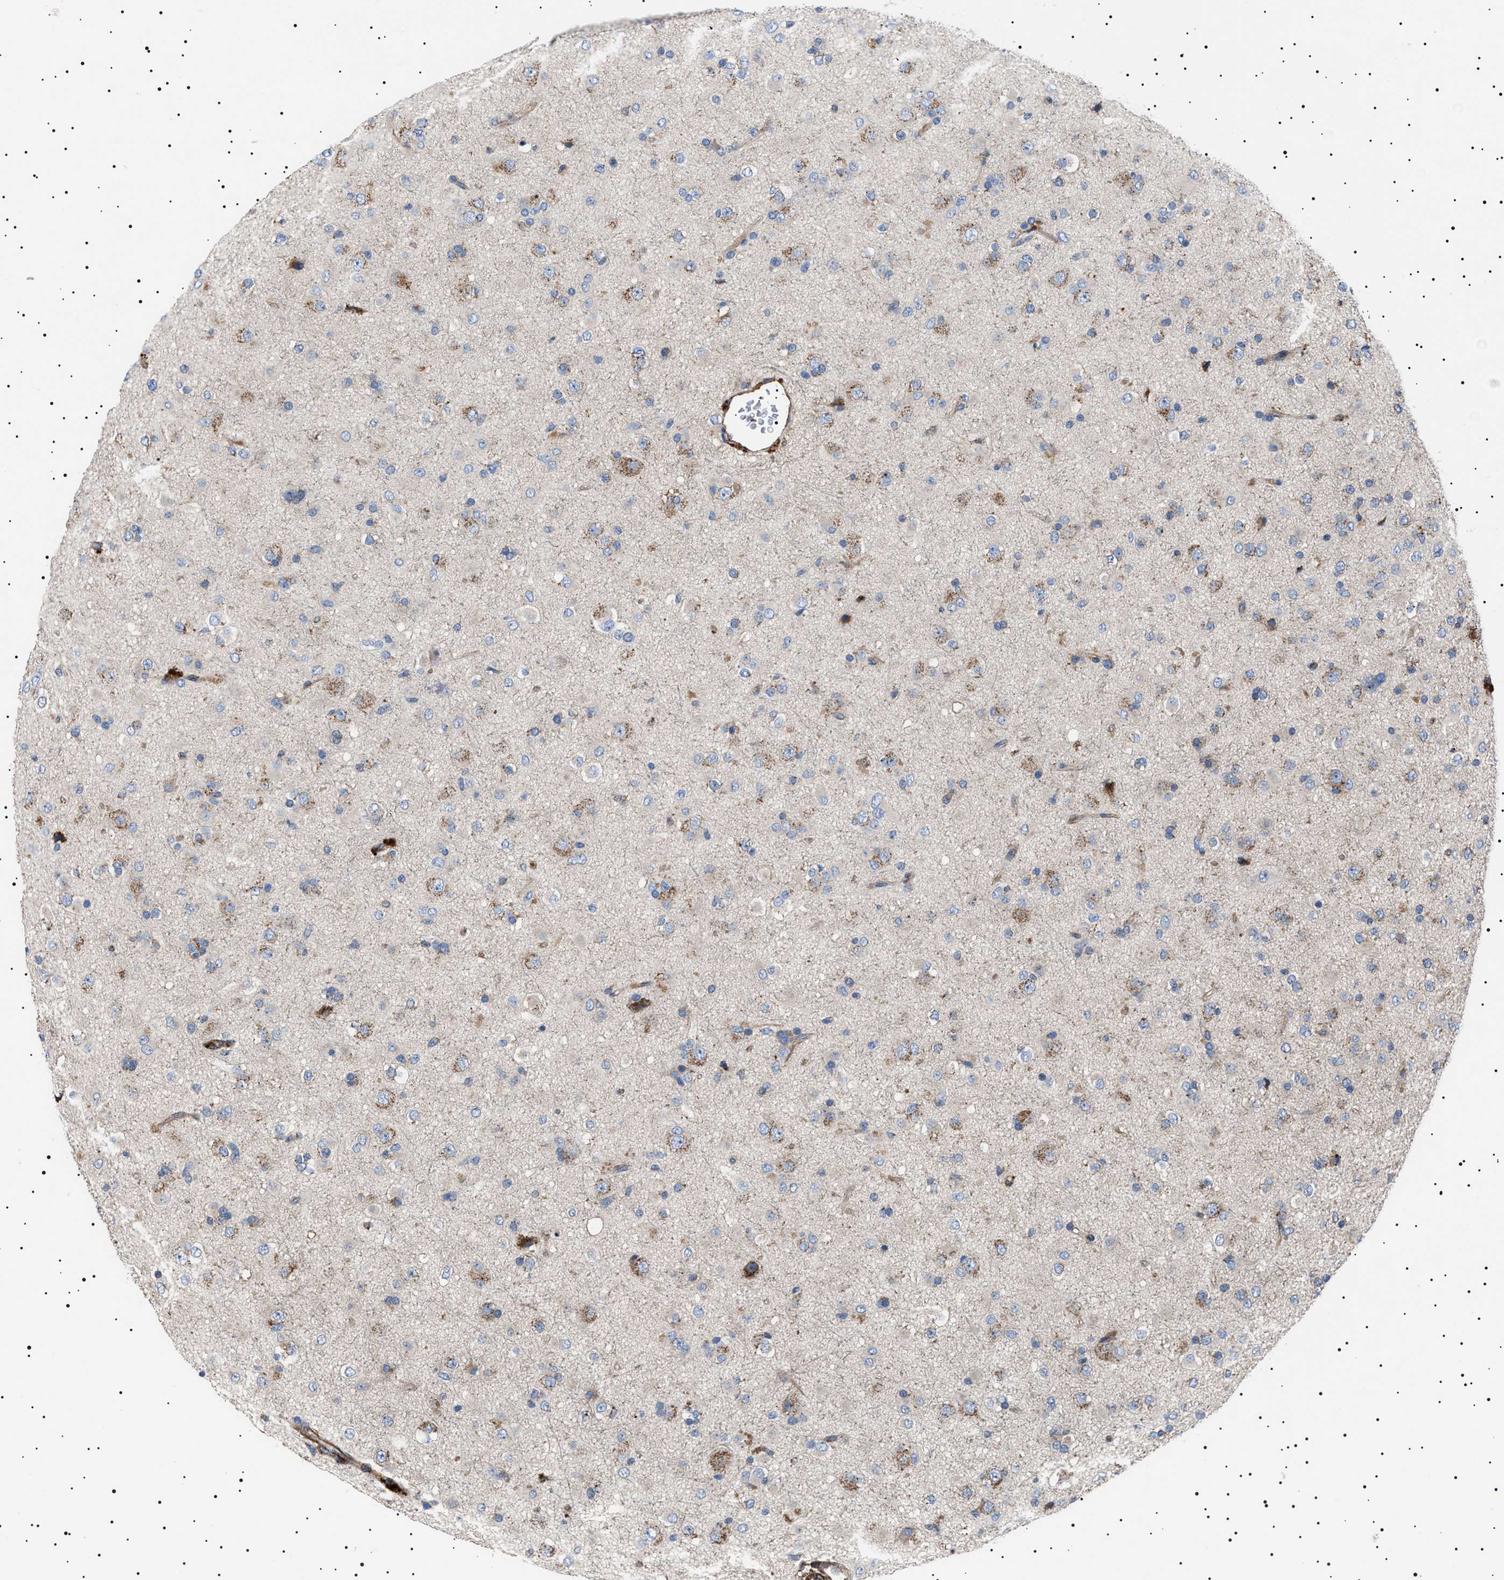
{"staining": {"intensity": "moderate", "quantity": "<25%", "location": "cytoplasmic/membranous"}, "tissue": "glioma", "cell_type": "Tumor cells", "image_type": "cancer", "snomed": [{"axis": "morphology", "description": "Glioma, malignant, Low grade"}, {"axis": "topography", "description": "Brain"}], "caption": "Glioma tissue demonstrates moderate cytoplasmic/membranous positivity in approximately <25% of tumor cells The staining is performed using DAB (3,3'-diaminobenzidine) brown chromogen to label protein expression. The nuclei are counter-stained blue using hematoxylin.", "gene": "NEU1", "patient": {"sex": "male", "age": 65}}